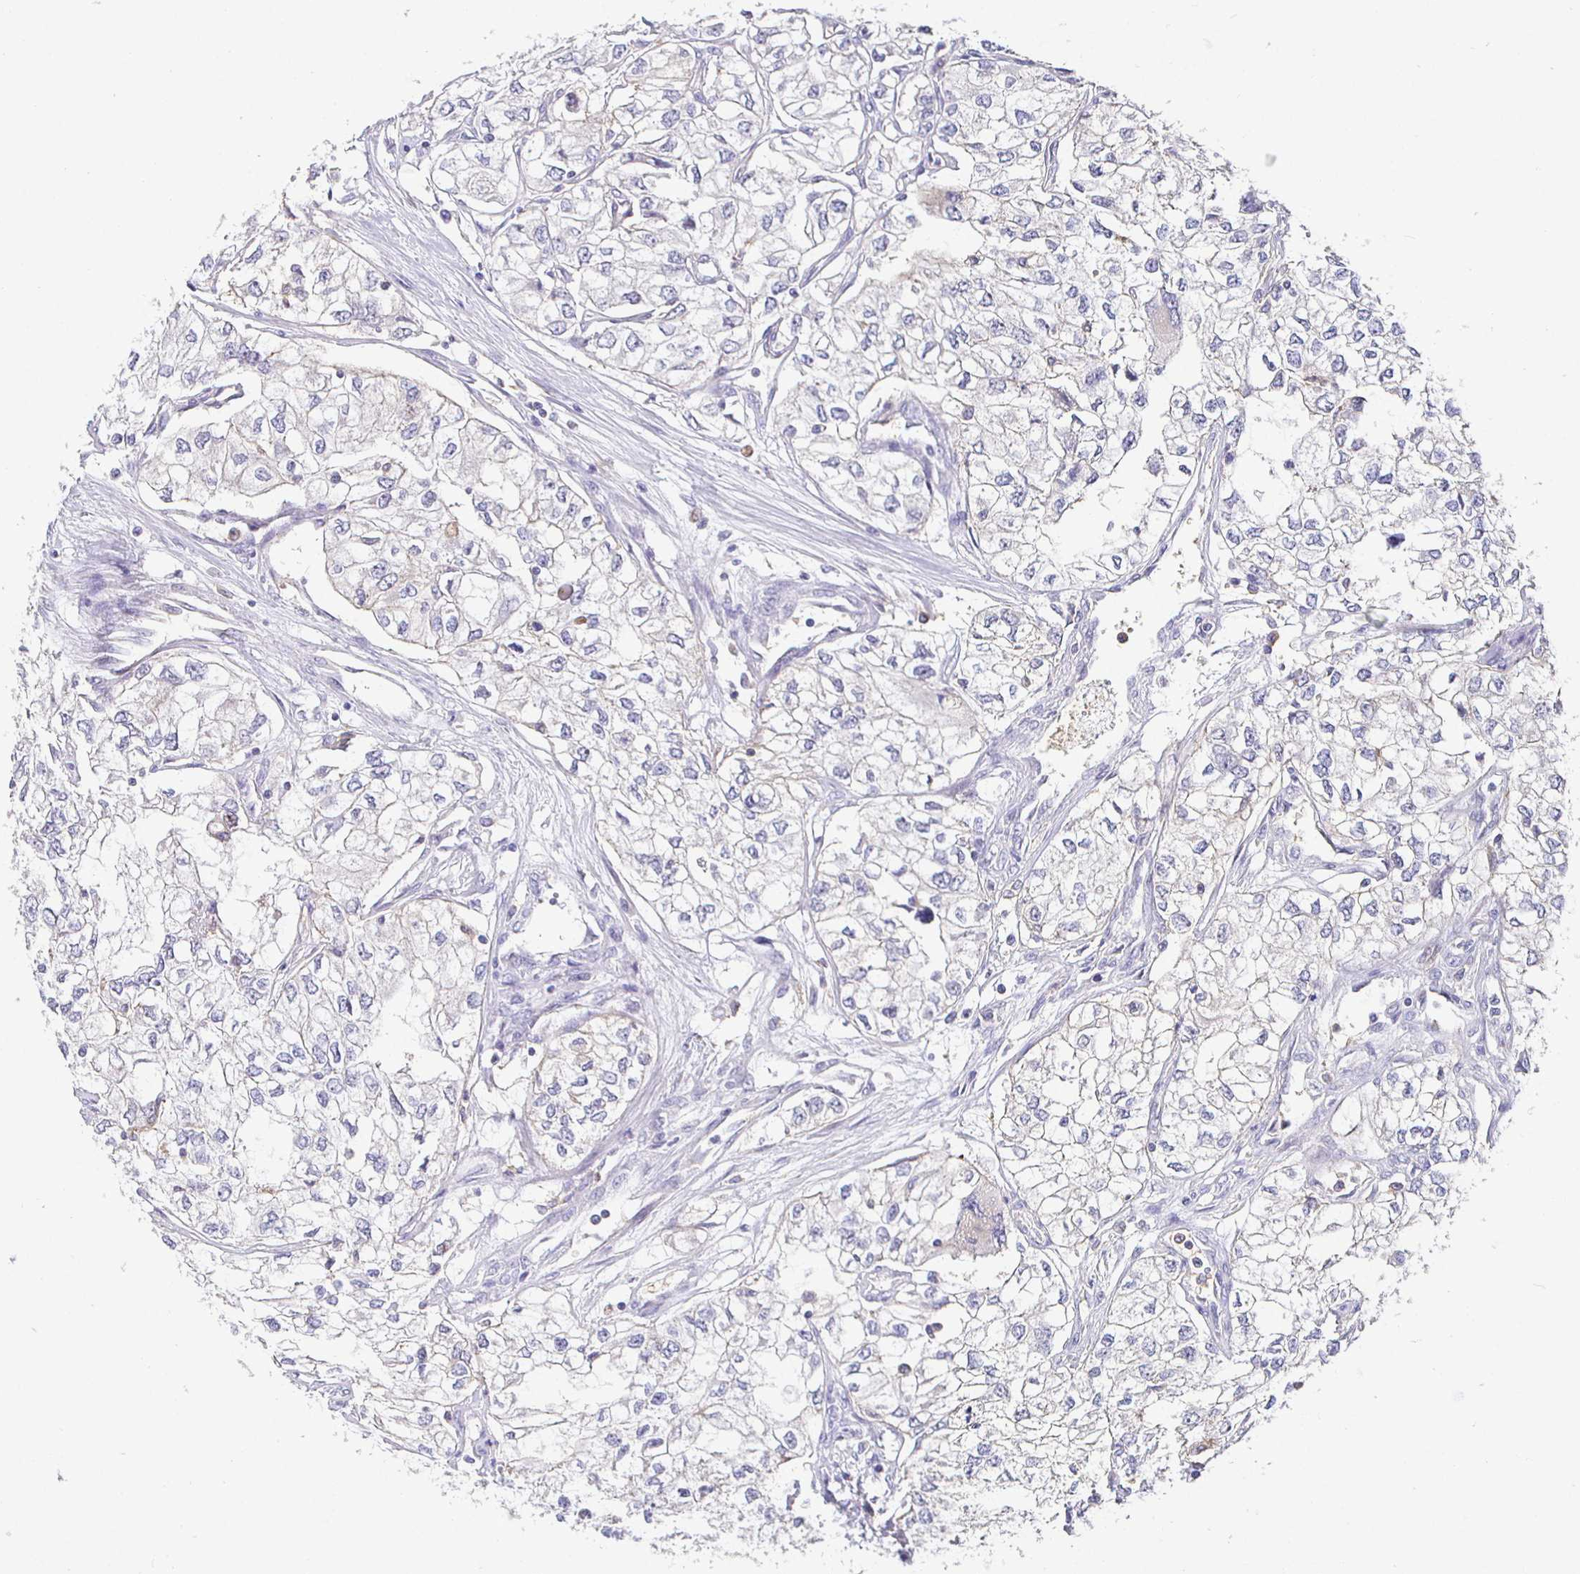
{"staining": {"intensity": "negative", "quantity": "none", "location": "none"}, "tissue": "renal cancer", "cell_type": "Tumor cells", "image_type": "cancer", "snomed": [{"axis": "morphology", "description": "Adenocarcinoma, NOS"}, {"axis": "topography", "description": "Kidney"}], "caption": "Adenocarcinoma (renal) stained for a protein using IHC reveals no positivity tumor cells.", "gene": "SIRPA", "patient": {"sex": "female", "age": 59}}